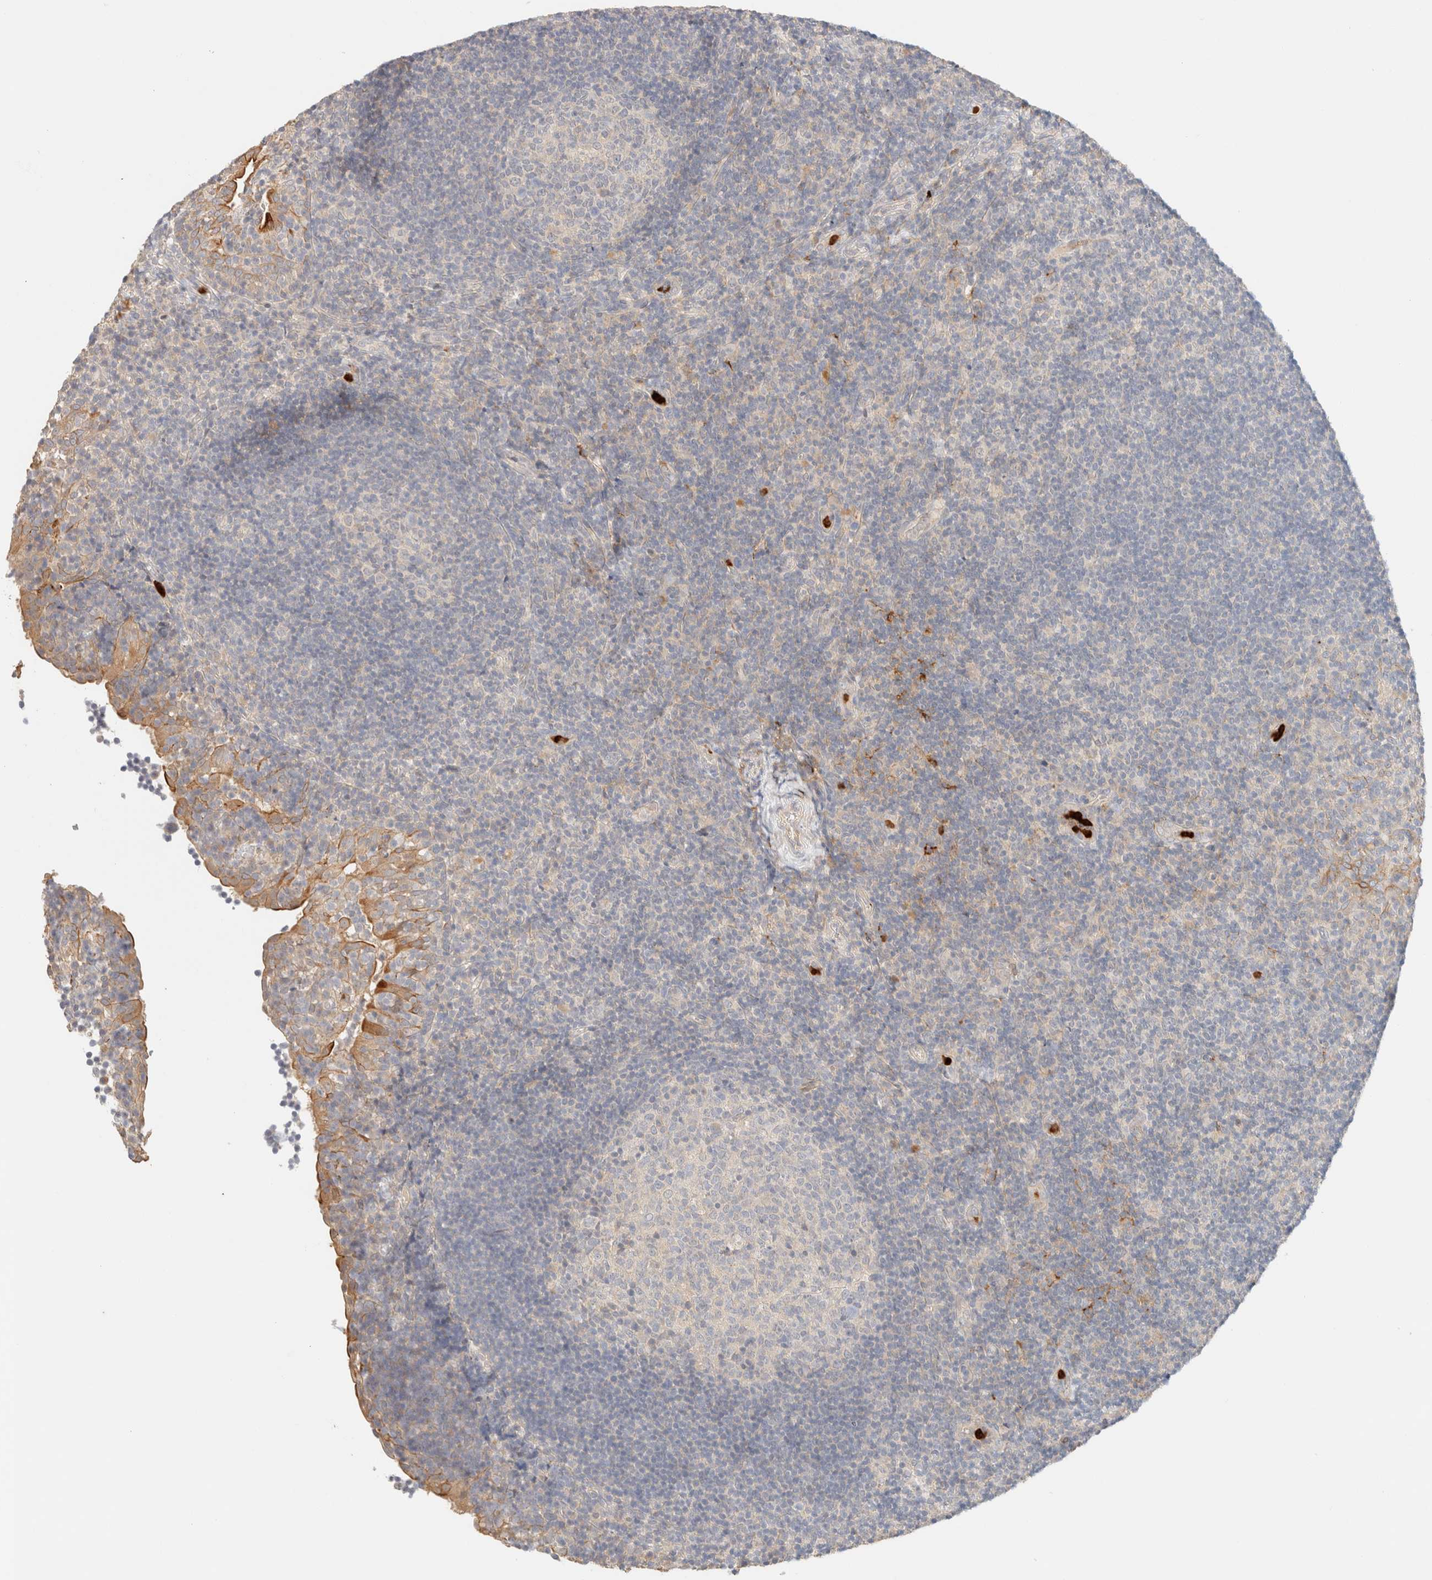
{"staining": {"intensity": "negative", "quantity": "none", "location": "none"}, "tissue": "tonsil", "cell_type": "Germinal center cells", "image_type": "normal", "snomed": [{"axis": "morphology", "description": "Normal tissue, NOS"}, {"axis": "topography", "description": "Tonsil"}], "caption": "Protein analysis of benign tonsil shows no significant expression in germinal center cells. (Immunohistochemistry (ihc), brightfield microscopy, high magnification).", "gene": "SGSM2", "patient": {"sex": "female", "age": 40}}